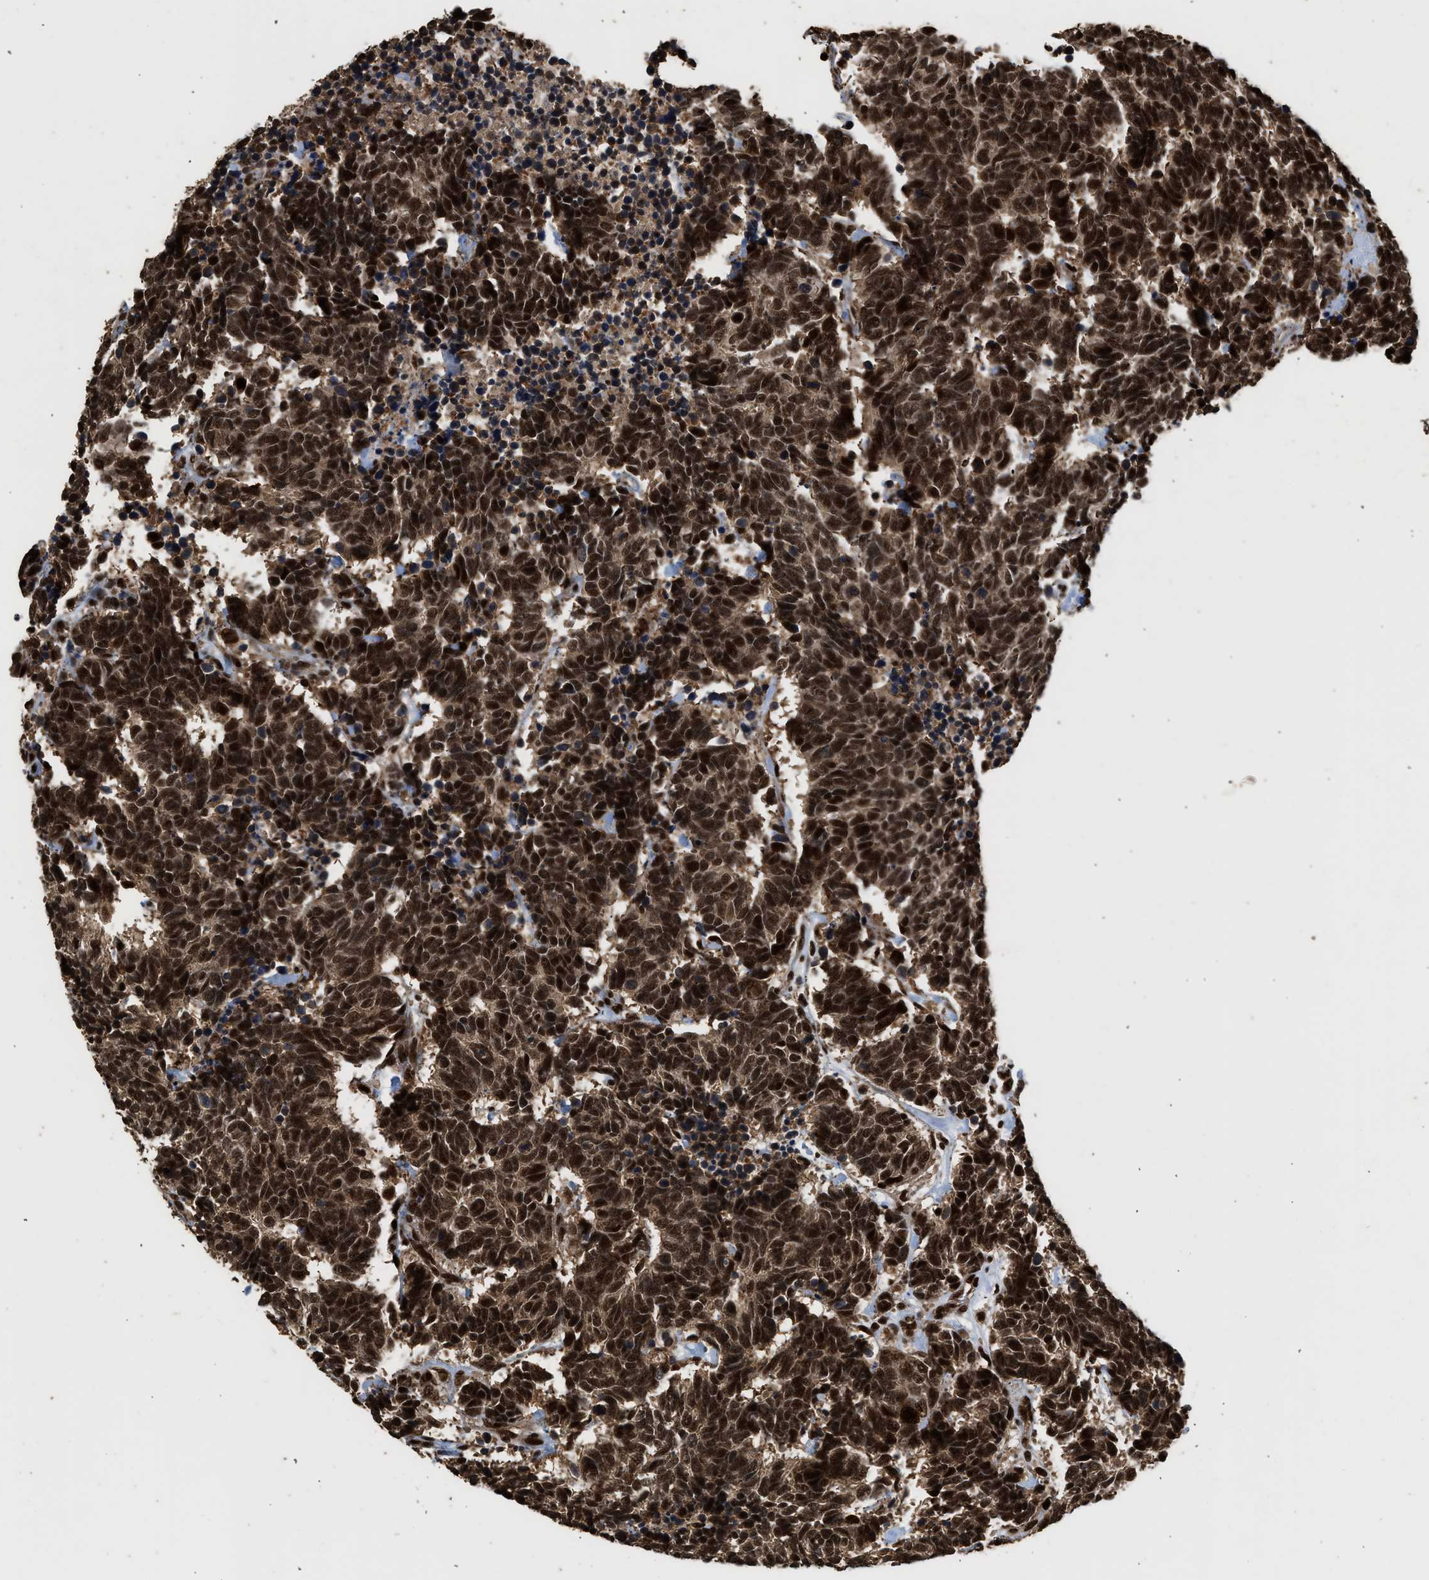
{"staining": {"intensity": "strong", "quantity": ">75%", "location": "cytoplasmic/membranous,nuclear"}, "tissue": "carcinoid", "cell_type": "Tumor cells", "image_type": "cancer", "snomed": [{"axis": "morphology", "description": "Carcinoma, NOS"}, {"axis": "morphology", "description": "Carcinoid, malignant, NOS"}, {"axis": "topography", "description": "Urinary bladder"}], "caption": "IHC (DAB) staining of human carcinoma exhibits strong cytoplasmic/membranous and nuclear protein expression in approximately >75% of tumor cells. (Stains: DAB in brown, nuclei in blue, Microscopy: brightfield microscopy at high magnification).", "gene": "PPP4R3B", "patient": {"sex": "male", "age": 57}}